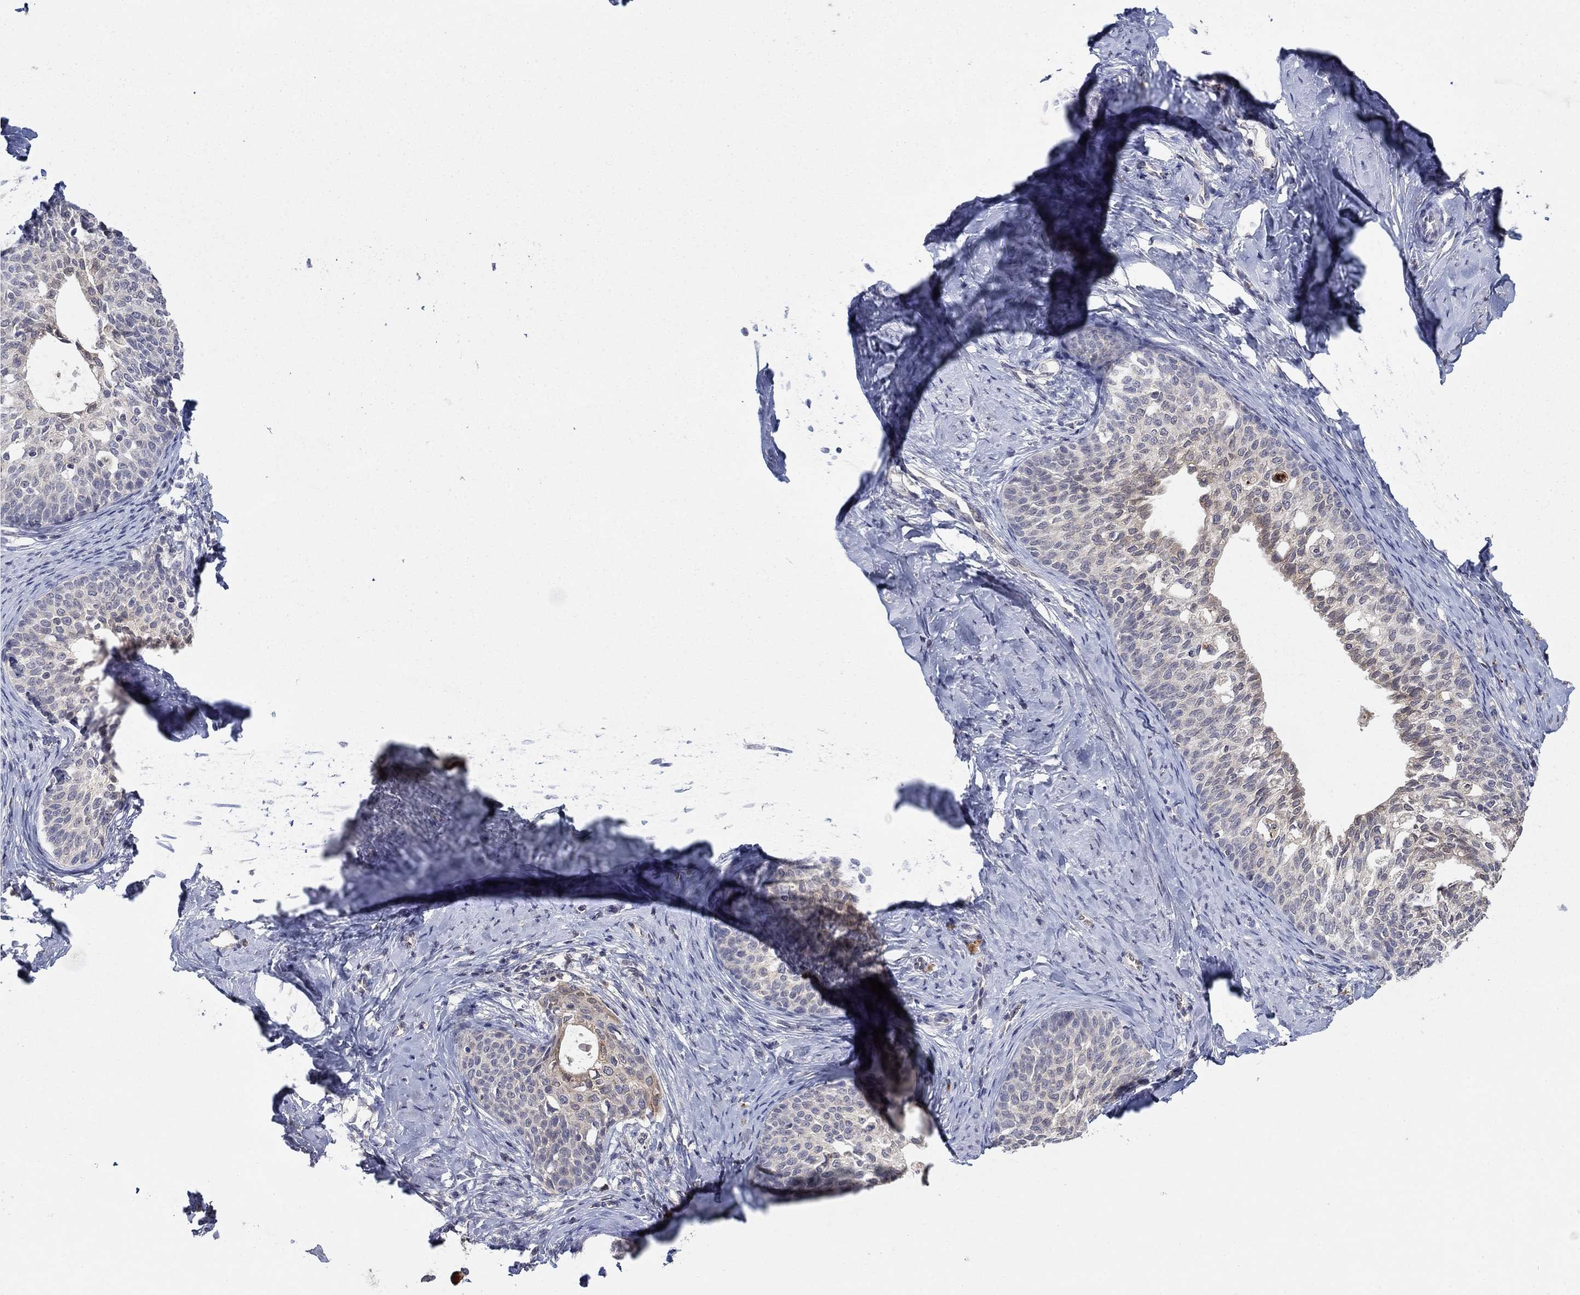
{"staining": {"intensity": "weak", "quantity": "<25%", "location": "cytoplasmic/membranous"}, "tissue": "cervical cancer", "cell_type": "Tumor cells", "image_type": "cancer", "snomed": [{"axis": "morphology", "description": "Squamous cell carcinoma, NOS"}, {"axis": "topography", "description": "Cervix"}], "caption": "A high-resolution histopathology image shows IHC staining of cervical squamous cell carcinoma, which reveals no significant staining in tumor cells.", "gene": "LPCAT4", "patient": {"sex": "female", "age": 51}}